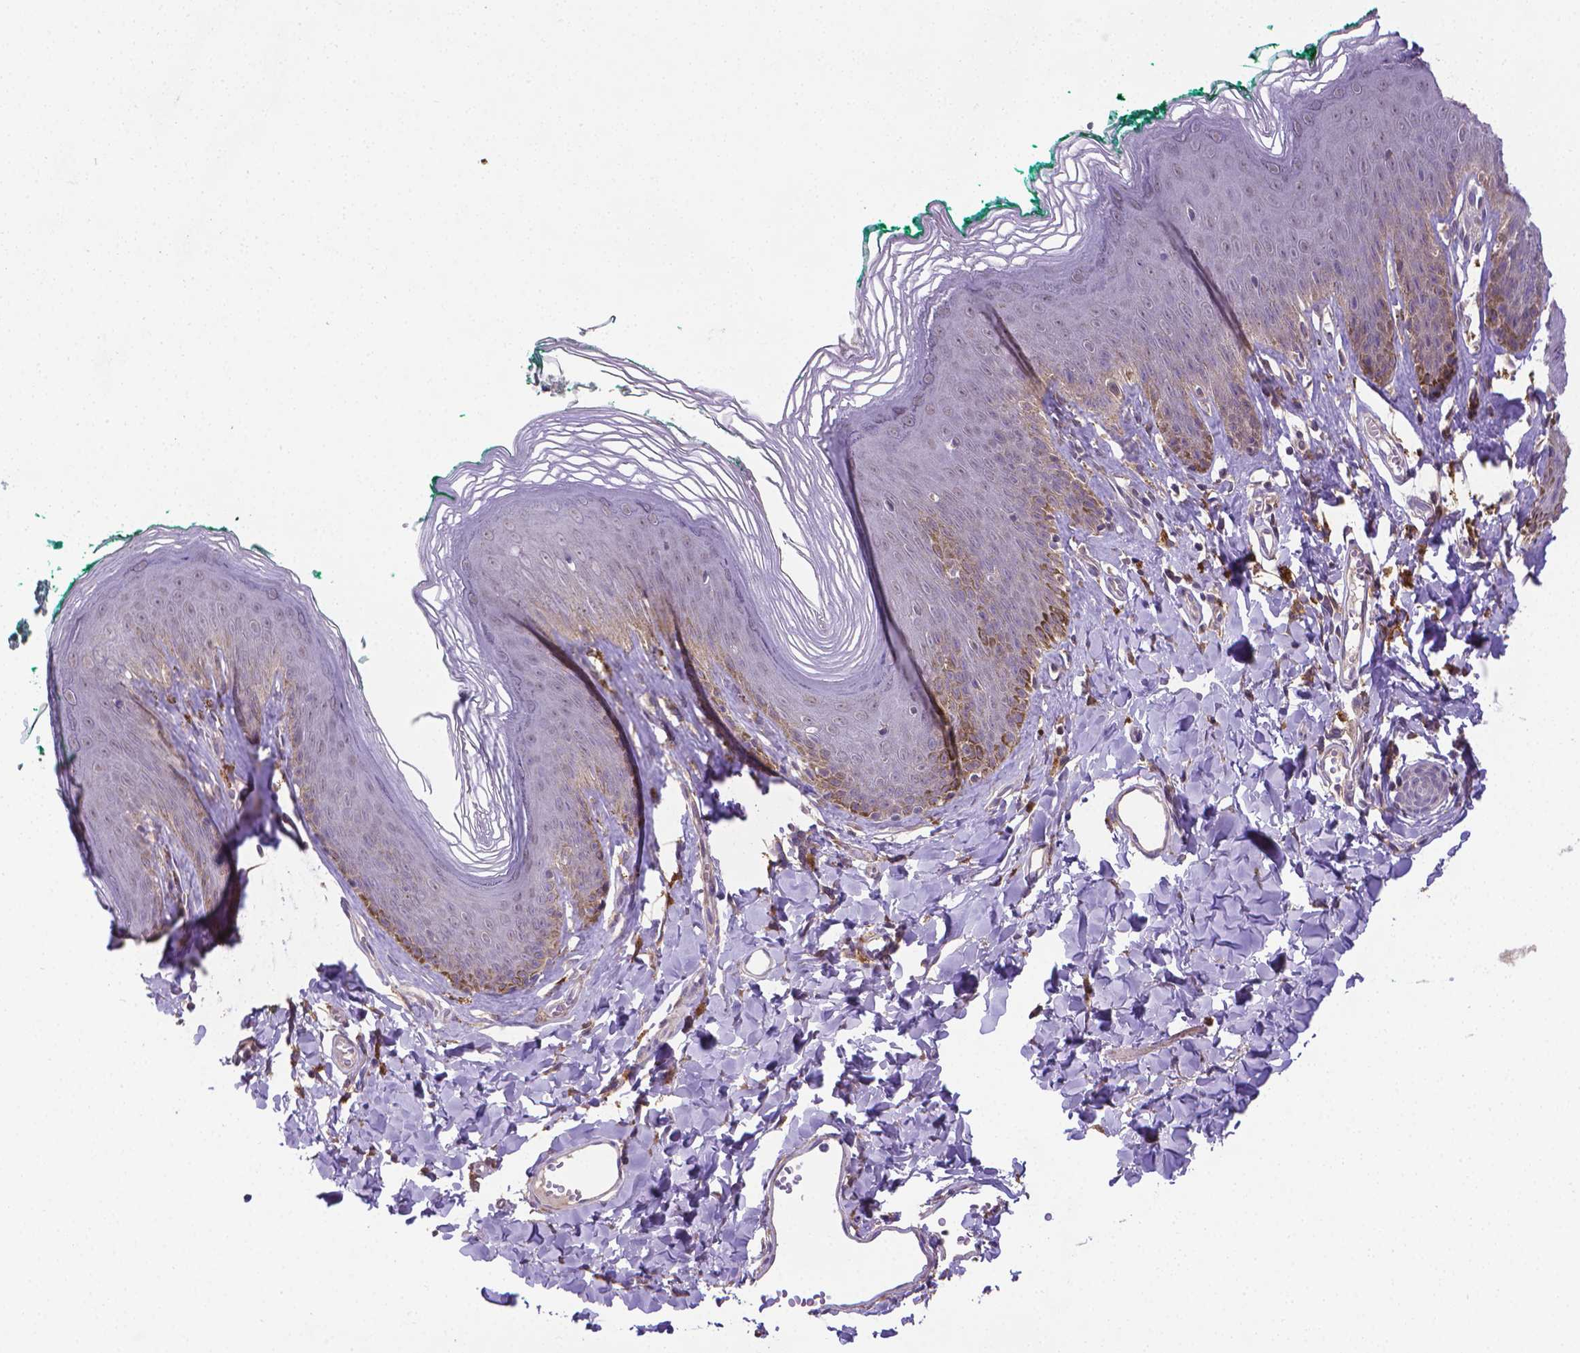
{"staining": {"intensity": "moderate", "quantity": "<25%", "location": "cytoplasmic/membranous"}, "tissue": "skin", "cell_type": "Epidermal cells", "image_type": "normal", "snomed": [{"axis": "morphology", "description": "Normal tissue, NOS"}, {"axis": "topography", "description": "Vulva"}, {"axis": "topography", "description": "Peripheral nerve tissue"}], "caption": "The histopathology image shows staining of unremarkable skin, revealing moderate cytoplasmic/membranous protein positivity (brown color) within epidermal cells.", "gene": "GPR63", "patient": {"sex": "female", "age": 66}}